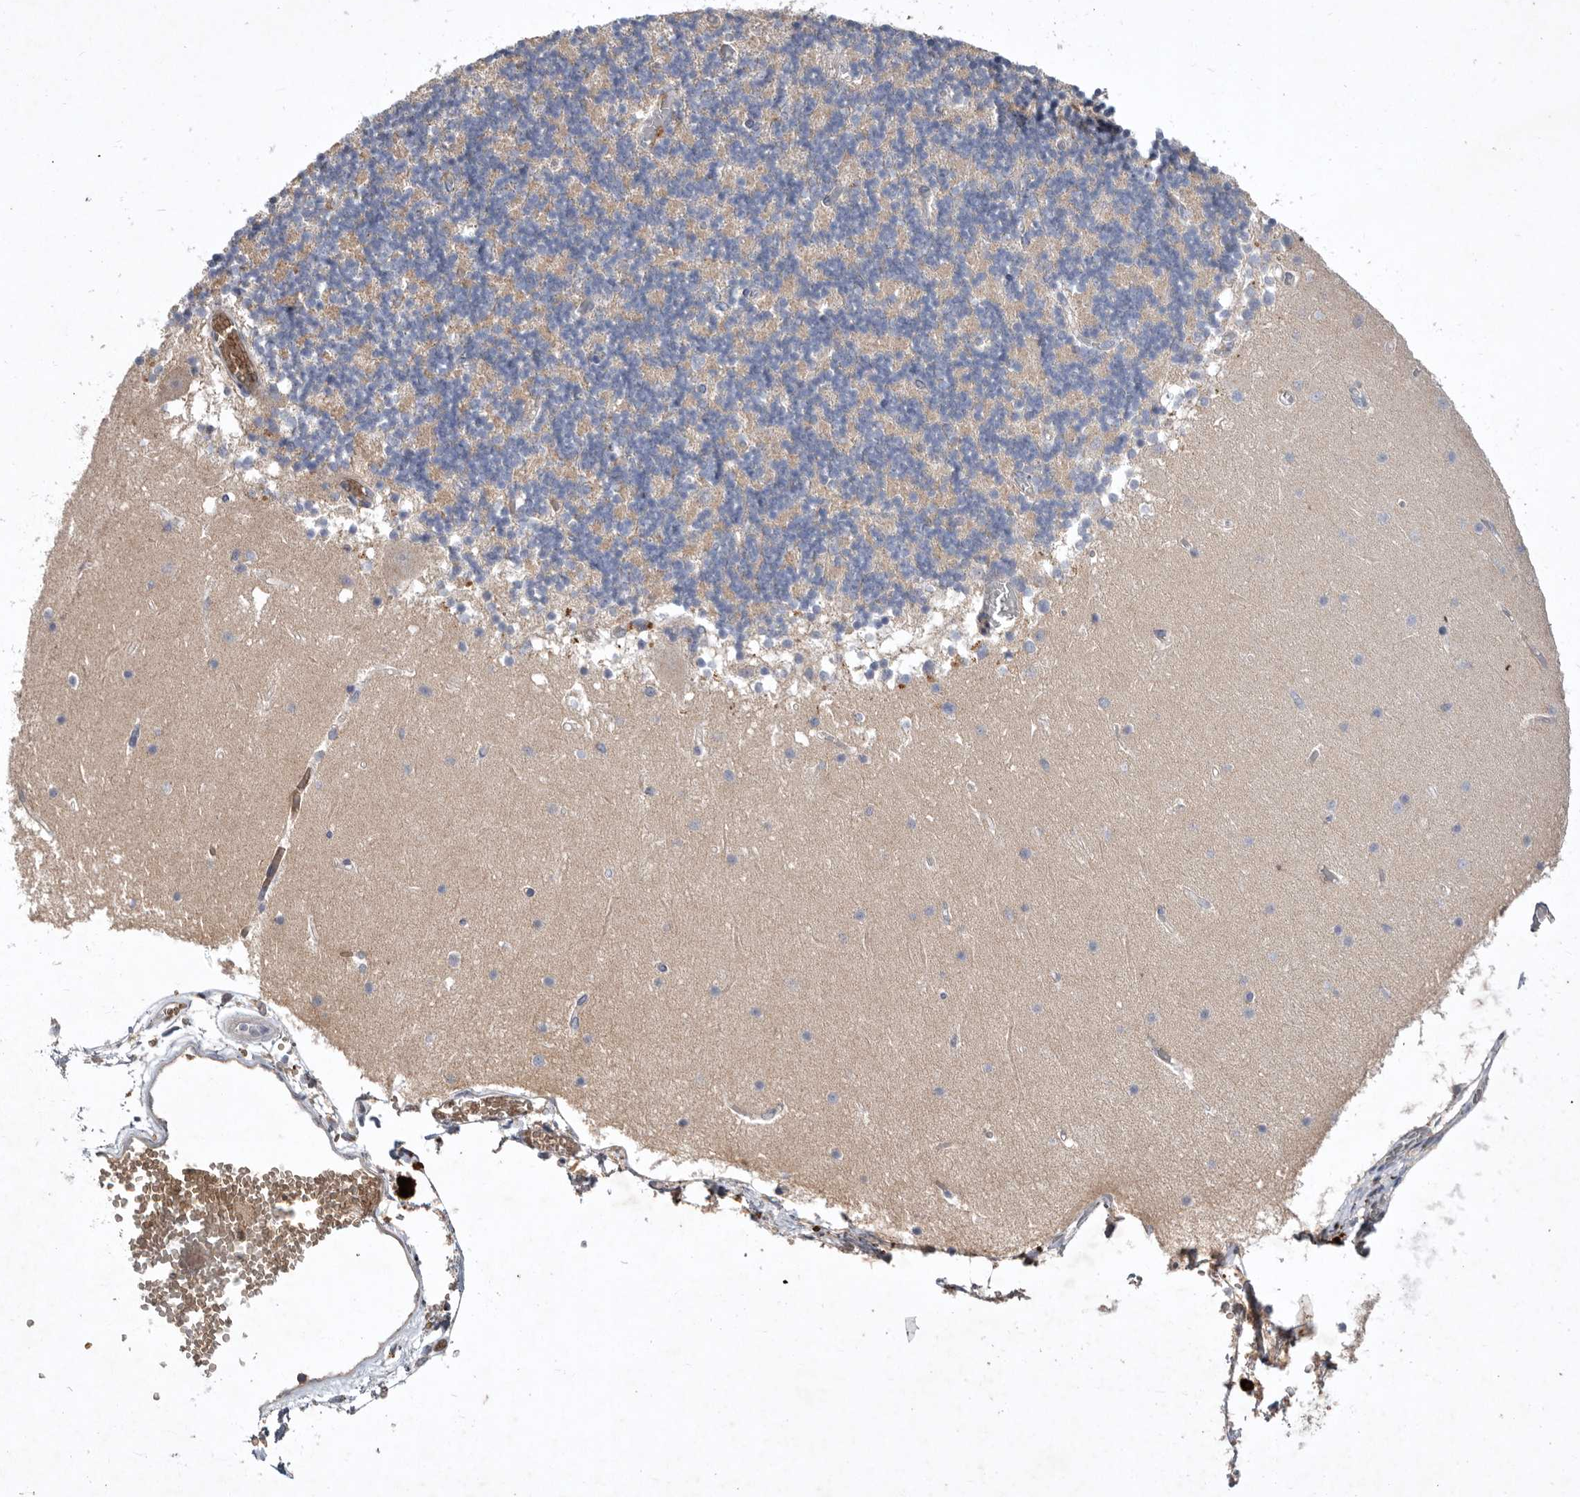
{"staining": {"intensity": "negative", "quantity": "none", "location": "none"}, "tissue": "cerebellum", "cell_type": "Cells in granular layer", "image_type": "normal", "snomed": [{"axis": "morphology", "description": "Normal tissue, NOS"}, {"axis": "topography", "description": "Cerebellum"}], "caption": "A micrograph of human cerebellum is negative for staining in cells in granular layer. (DAB (3,3'-diaminobenzidine) immunohistochemistry with hematoxylin counter stain).", "gene": "TNFSF14", "patient": {"sex": "female", "age": 28}}